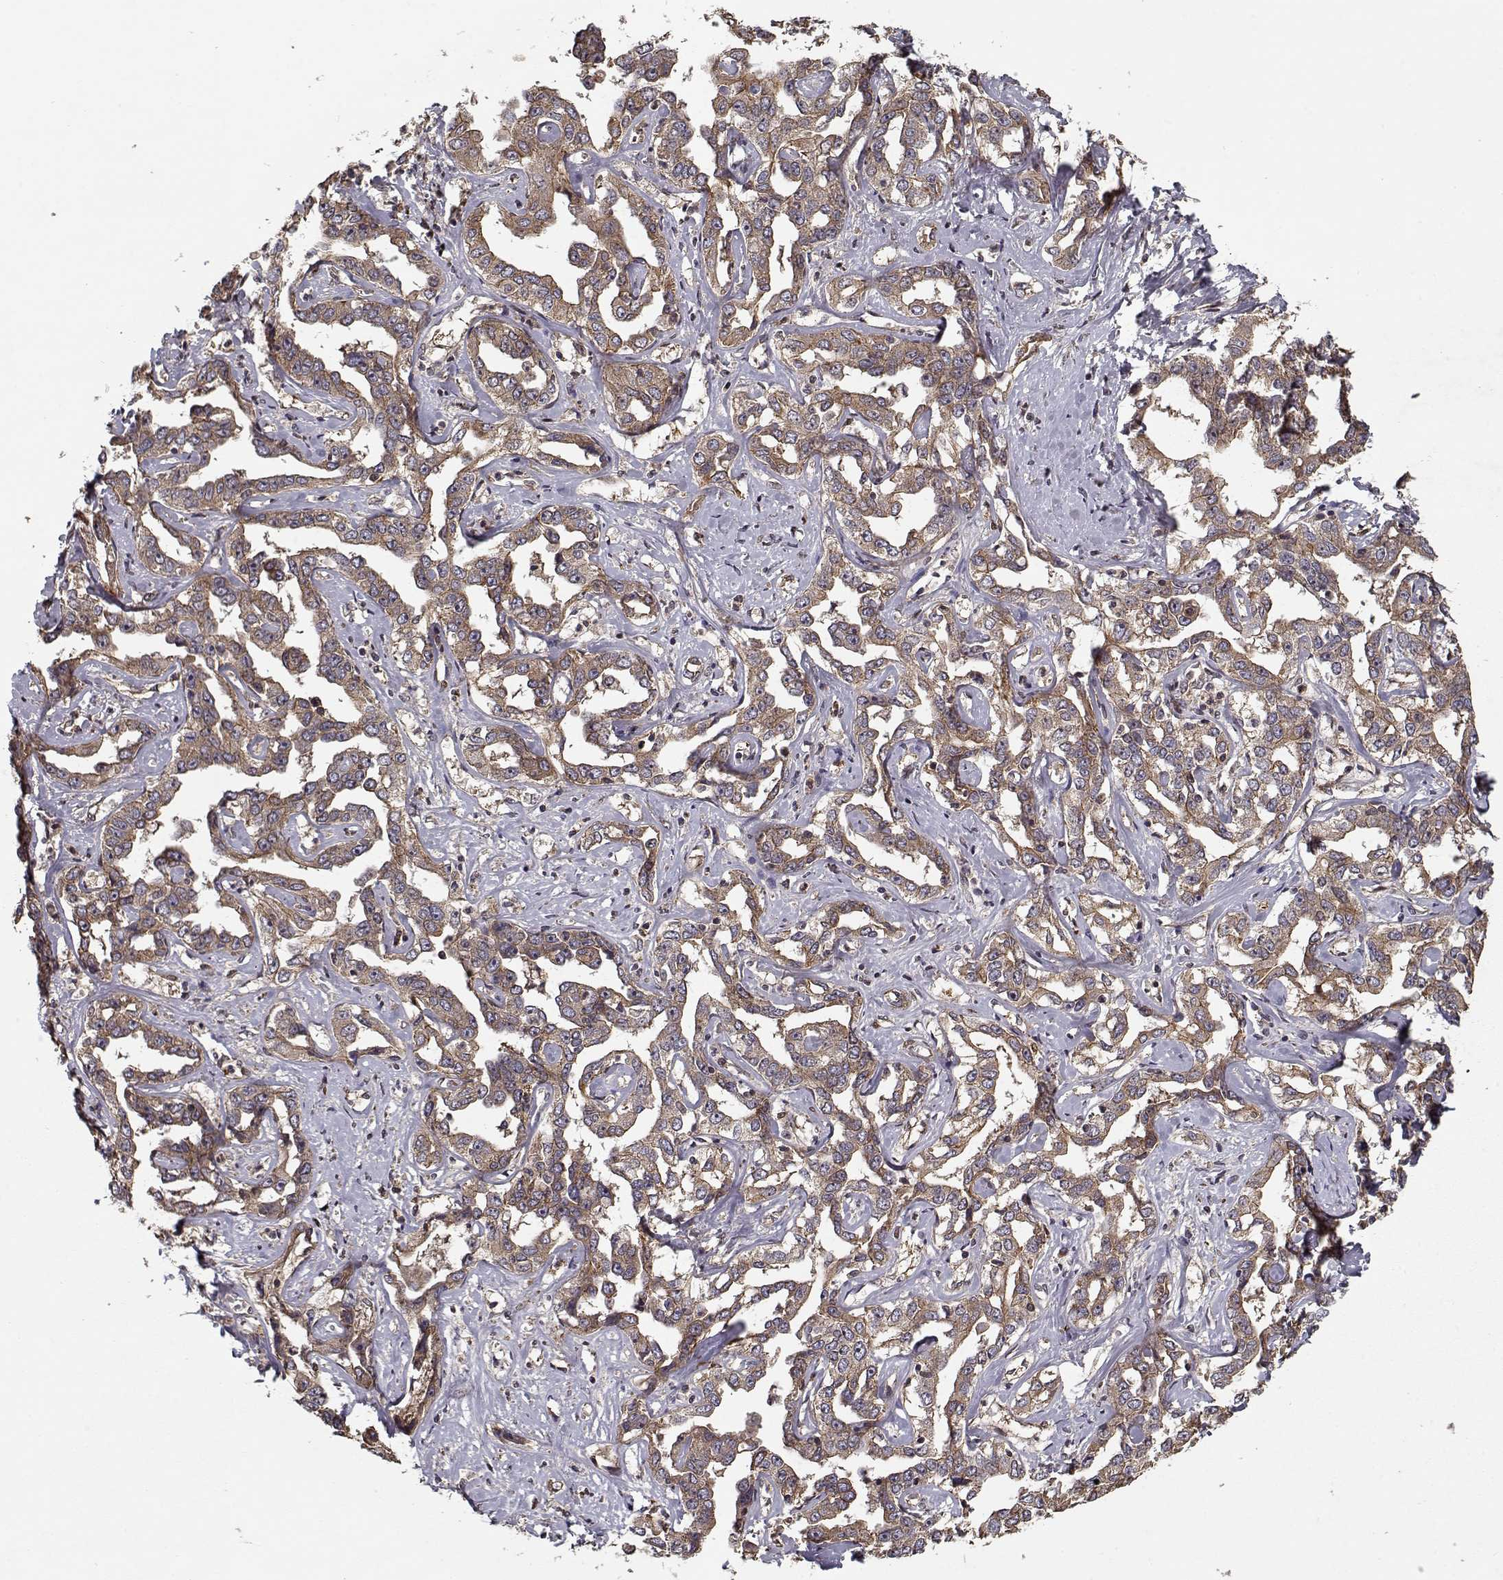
{"staining": {"intensity": "moderate", "quantity": ">75%", "location": "cytoplasmic/membranous"}, "tissue": "liver cancer", "cell_type": "Tumor cells", "image_type": "cancer", "snomed": [{"axis": "morphology", "description": "Cholangiocarcinoma"}, {"axis": "topography", "description": "Liver"}], "caption": "The image demonstrates staining of cholangiocarcinoma (liver), revealing moderate cytoplasmic/membranous protein expression (brown color) within tumor cells.", "gene": "PPP1R12A", "patient": {"sex": "male", "age": 59}}